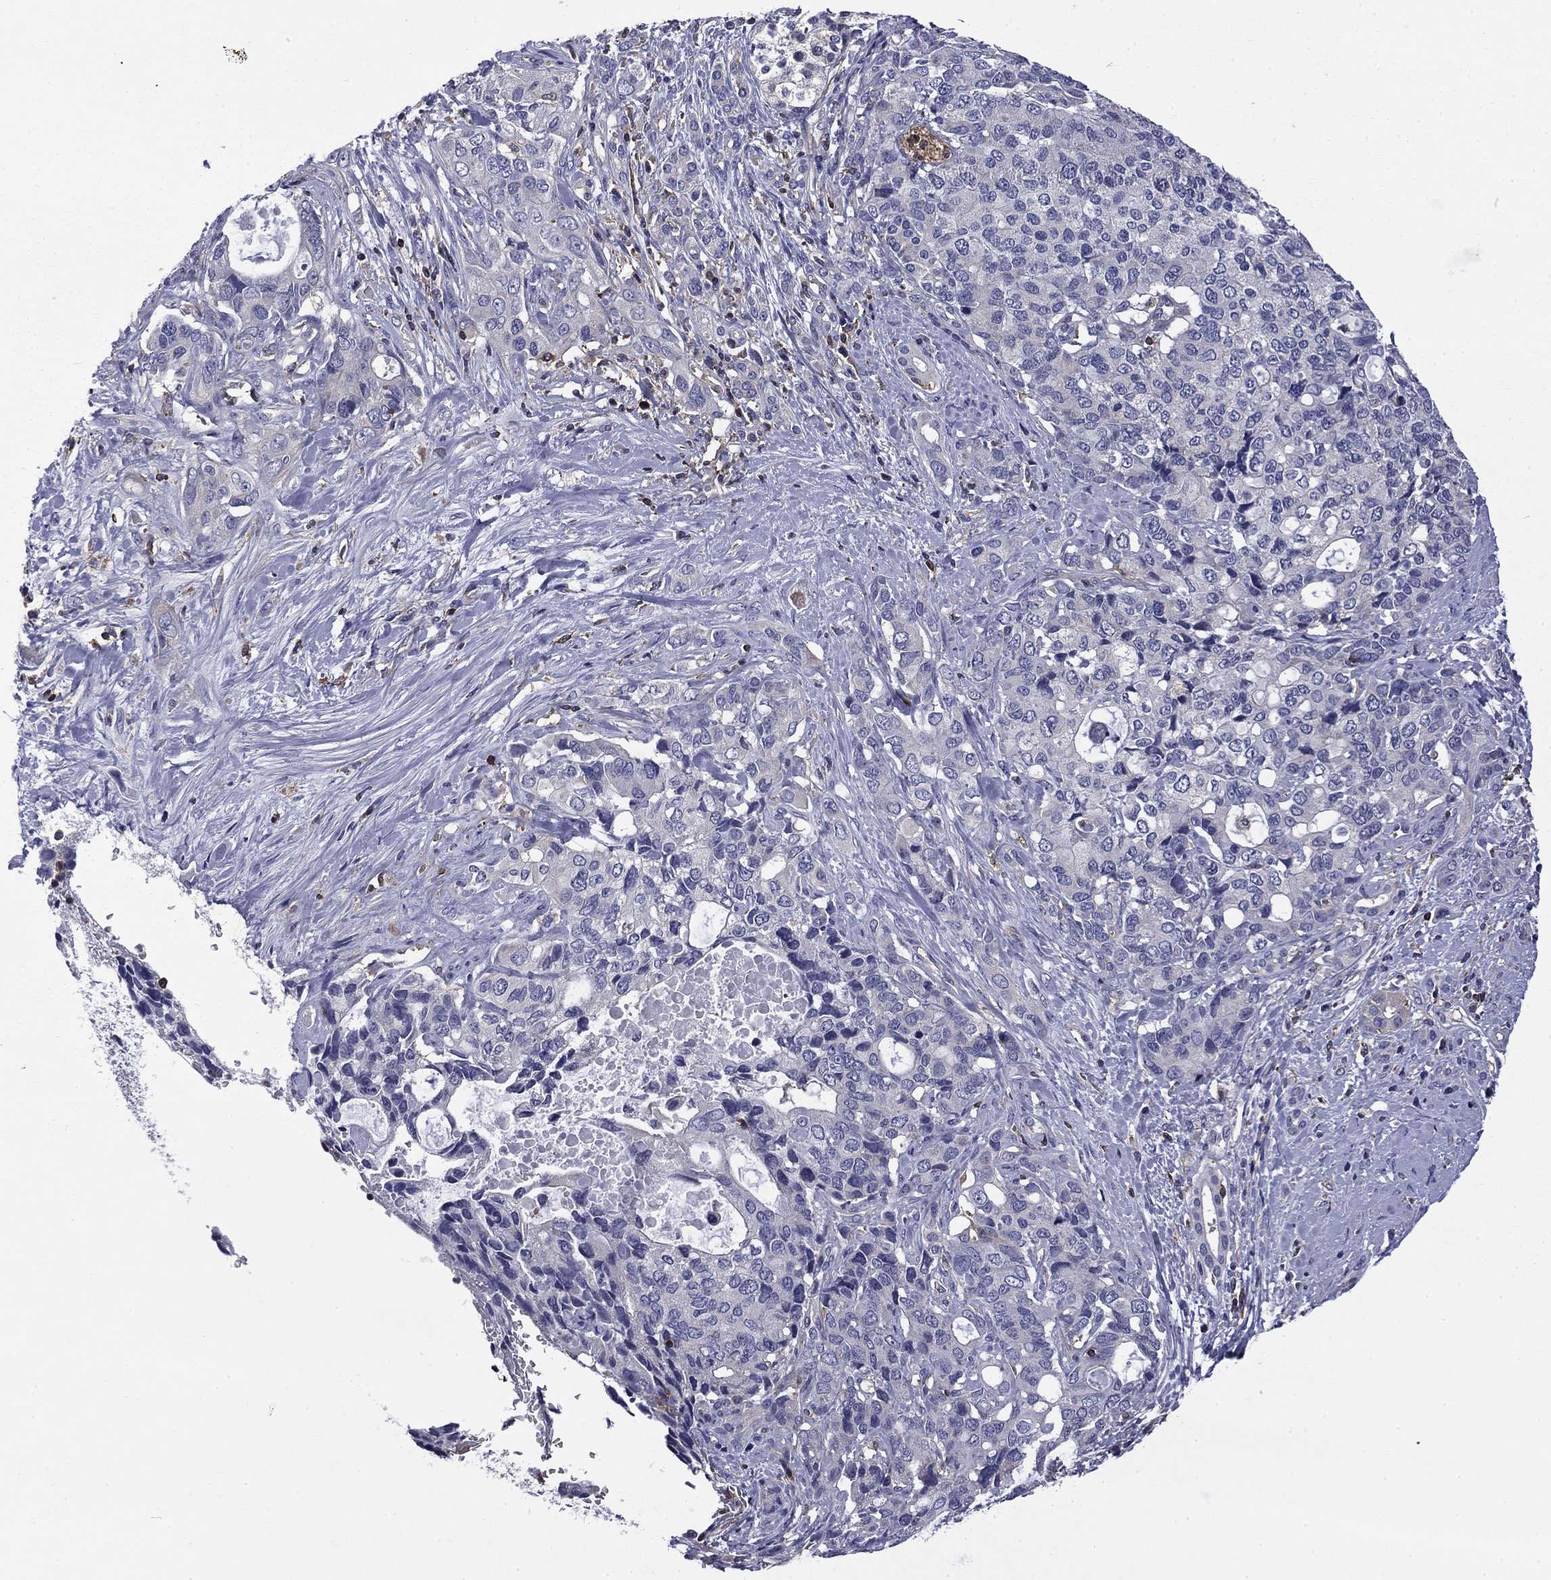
{"staining": {"intensity": "negative", "quantity": "none", "location": "none"}, "tissue": "pancreatic cancer", "cell_type": "Tumor cells", "image_type": "cancer", "snomed": [{"axis": "morphology", "description": "Adenocarcinoma, NOS"}, {"axis": "topography", "description": "Pancreas"}], "caption": "The image shows no staining of tumor cells in adenocarcinoma (pancreatic).", "gene": "ARHGAP45", "patient": {"sex": "female", "age": 56}}